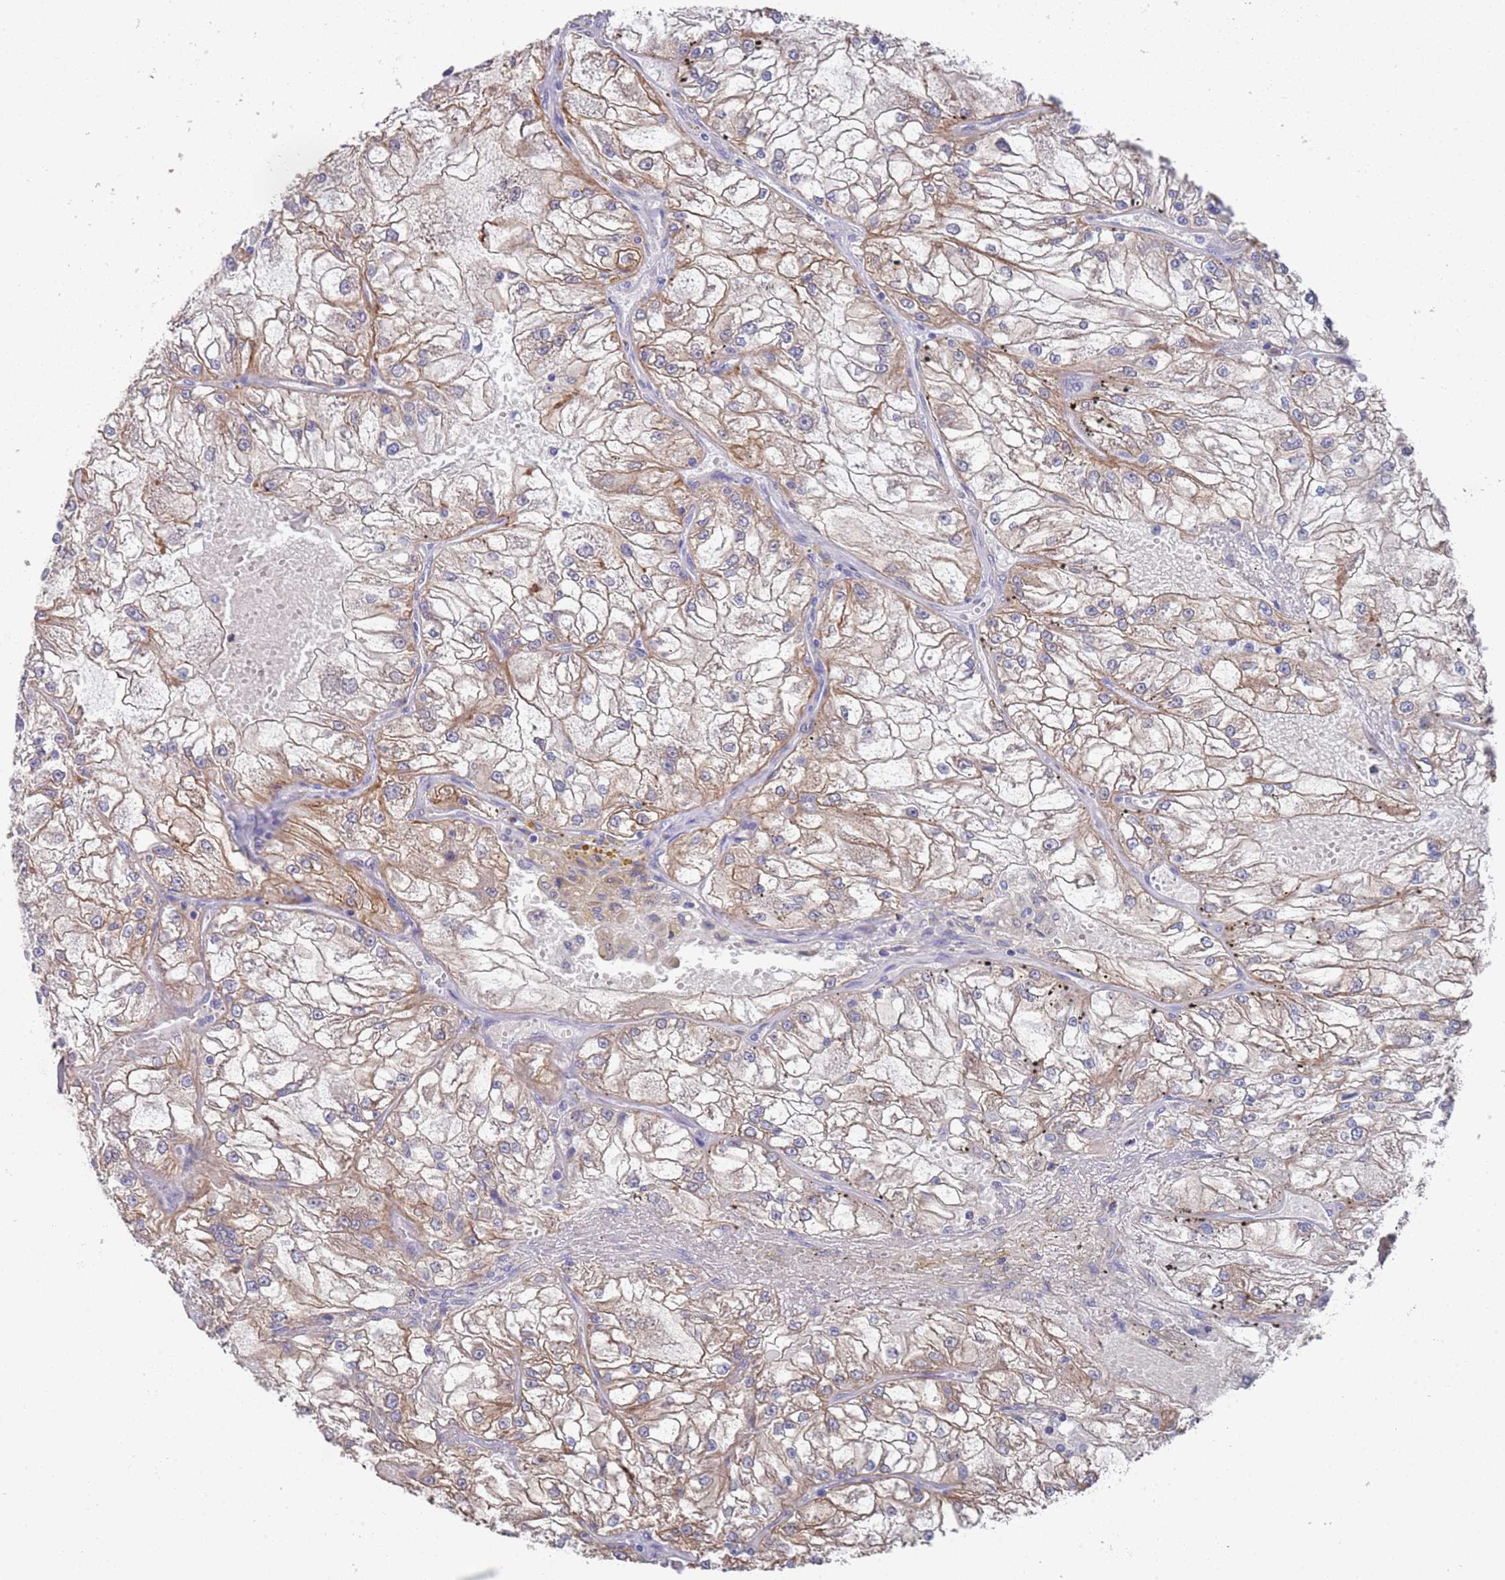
{"staining": {"intensity": "moderate", "quantity": ">75%", "location": "cytoplasmic/membranous"}, "tissue": "renal cancer", "cell_type": "Tumor cells", "image_type": "cancer", "snomed": [{"axis": "morphology", "description": "Adenocarcinoma, NOS"}, {"axis": "topography", "description": "Kidney"}], "caption": "Protein staining demonstrates moderate cytoplasmic/membranous positivity in approximately >75% of tumor cells in adenocarcinoma (renal). Nuclei are stained in blue.", "gene": "ANK2", "patient": {"sex": "female", "age": 72}}